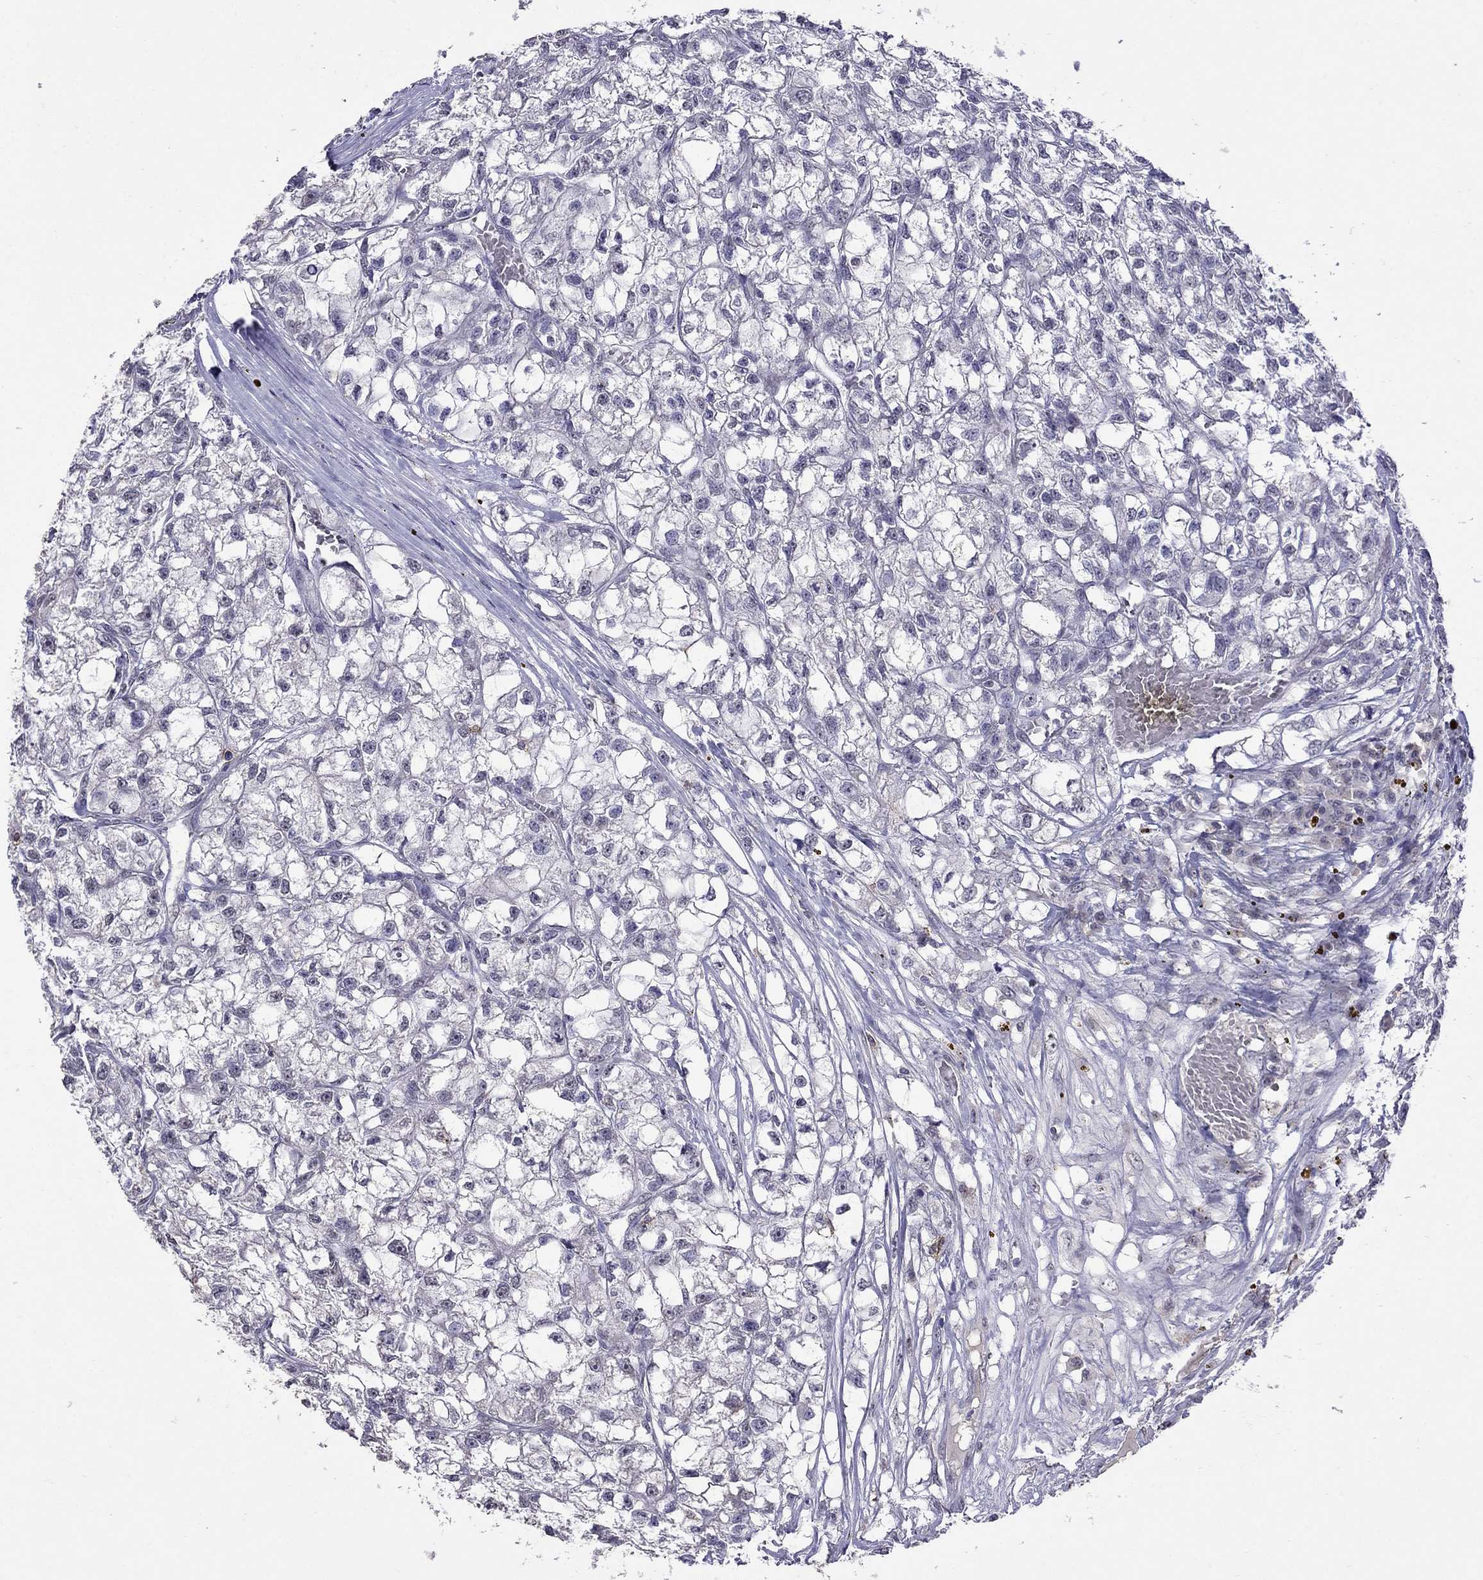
{"staining": {"intensity": "negative", "quantity": "none", "location": "none"}, "tissue": "renal cancer", "cell_type": "Tumor cells", "image_type": "cancer", "snomed": [{"axis": "morphology", "description": "Adenocarcinoma, NOS"}, {"axis": "topography", "description": "Kidney"}], "caption": "Immunohistochemistry (IHC) image of renal cancer (adenocarcinoma) stained for a protein (brown), which shows no positivity in tumor cells.", "gene": "CD8B", "patient": {"sex": "male", "age": 56}}